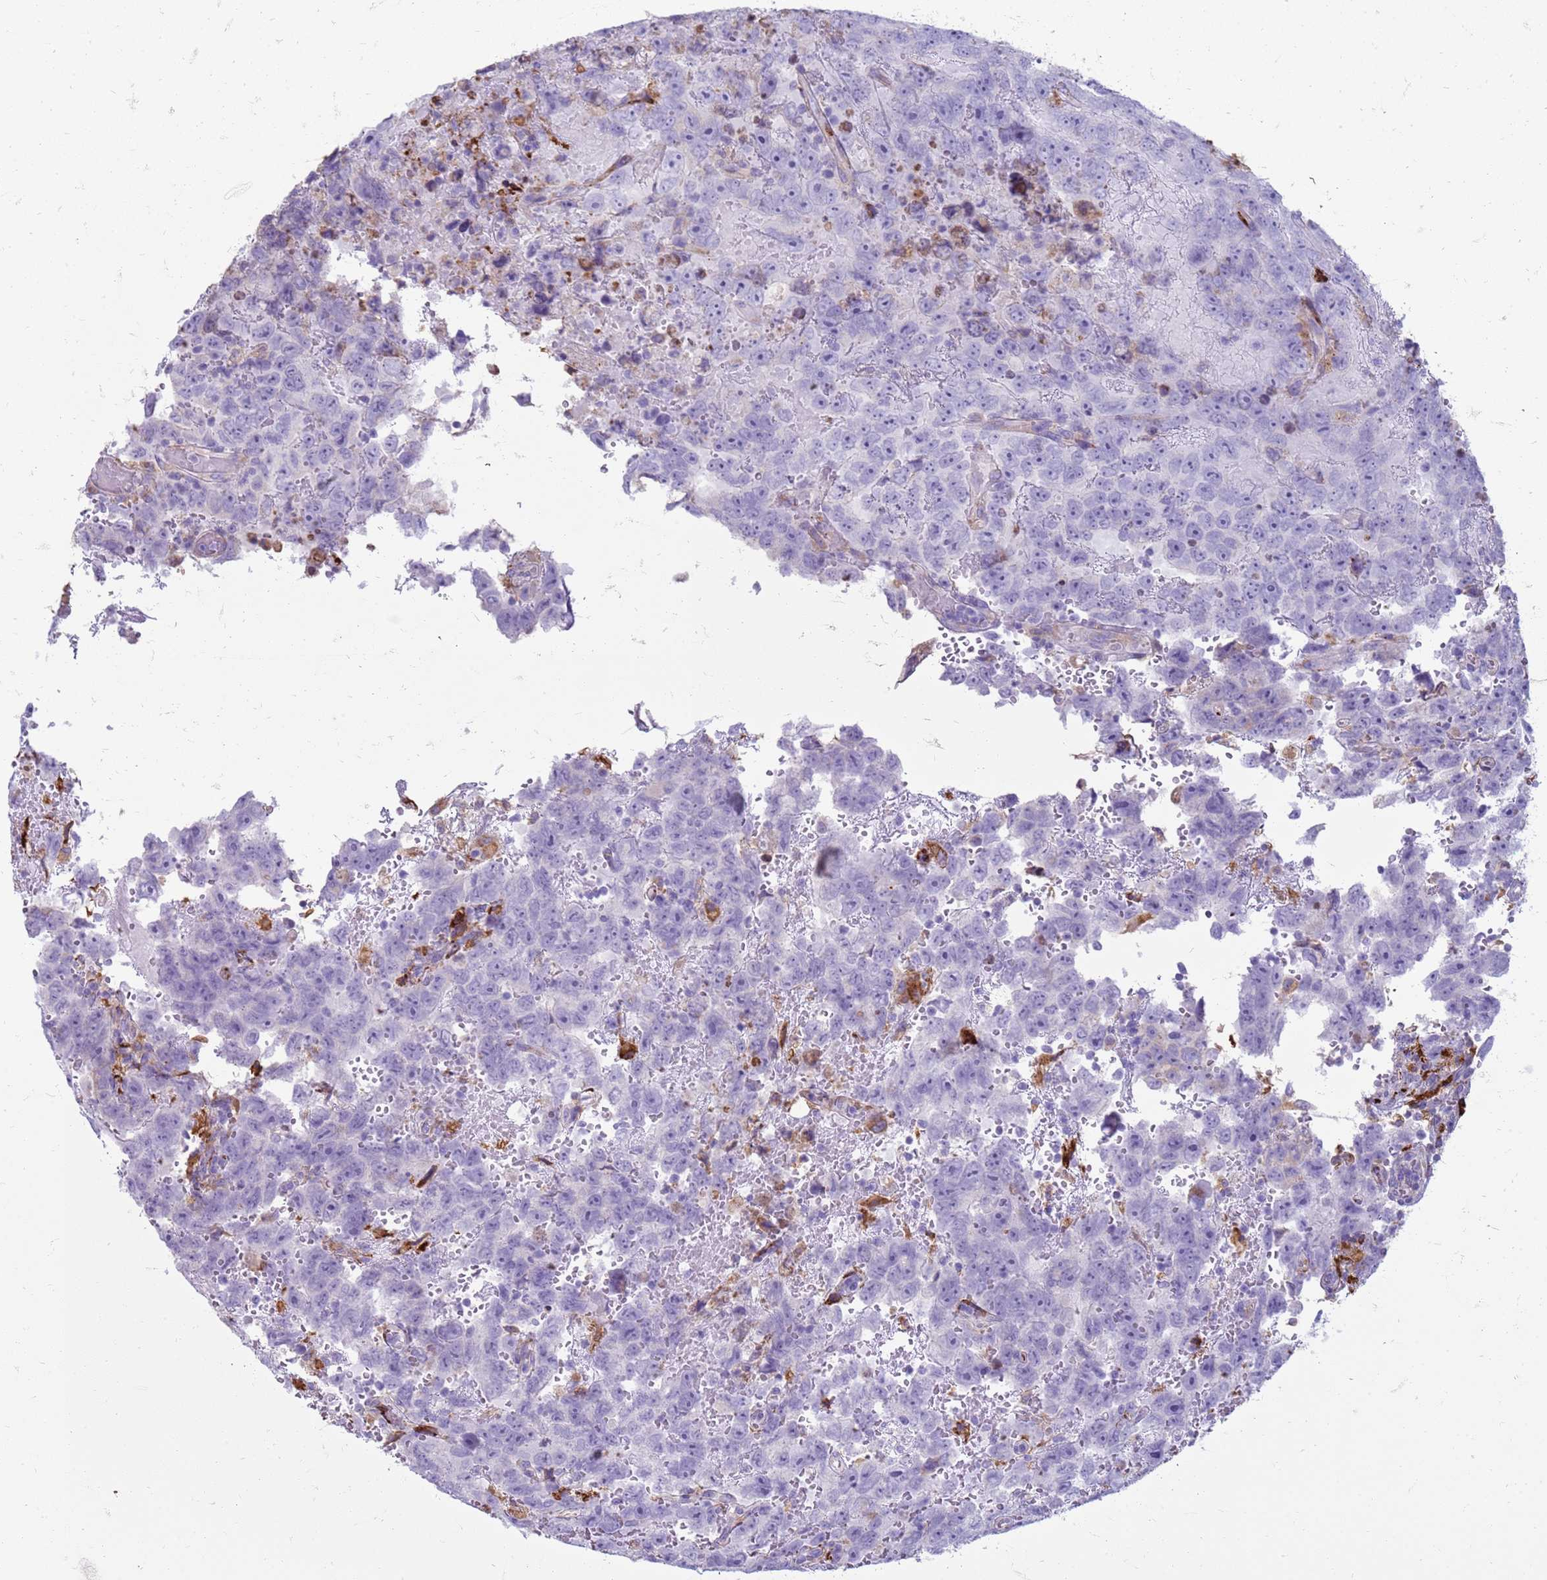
{"staining": {"intensity": "negative", "quantity": "none", "location": "none"}, "tissue": "testis cancer", "cell_type": "Tumor cells", "image_type": "cancer", "snomed": [{"axis": "morphology", "description": "Carcinoma, Embryonal, NOS"}, {"axis": "topography", "description": "Testis"}], "caption": "Tumor cells show no significant protein positivity in testis cancer (embryonal carcinoma).", "gene": "PDK3", "patient": {"sex": "male", "age": 45}}